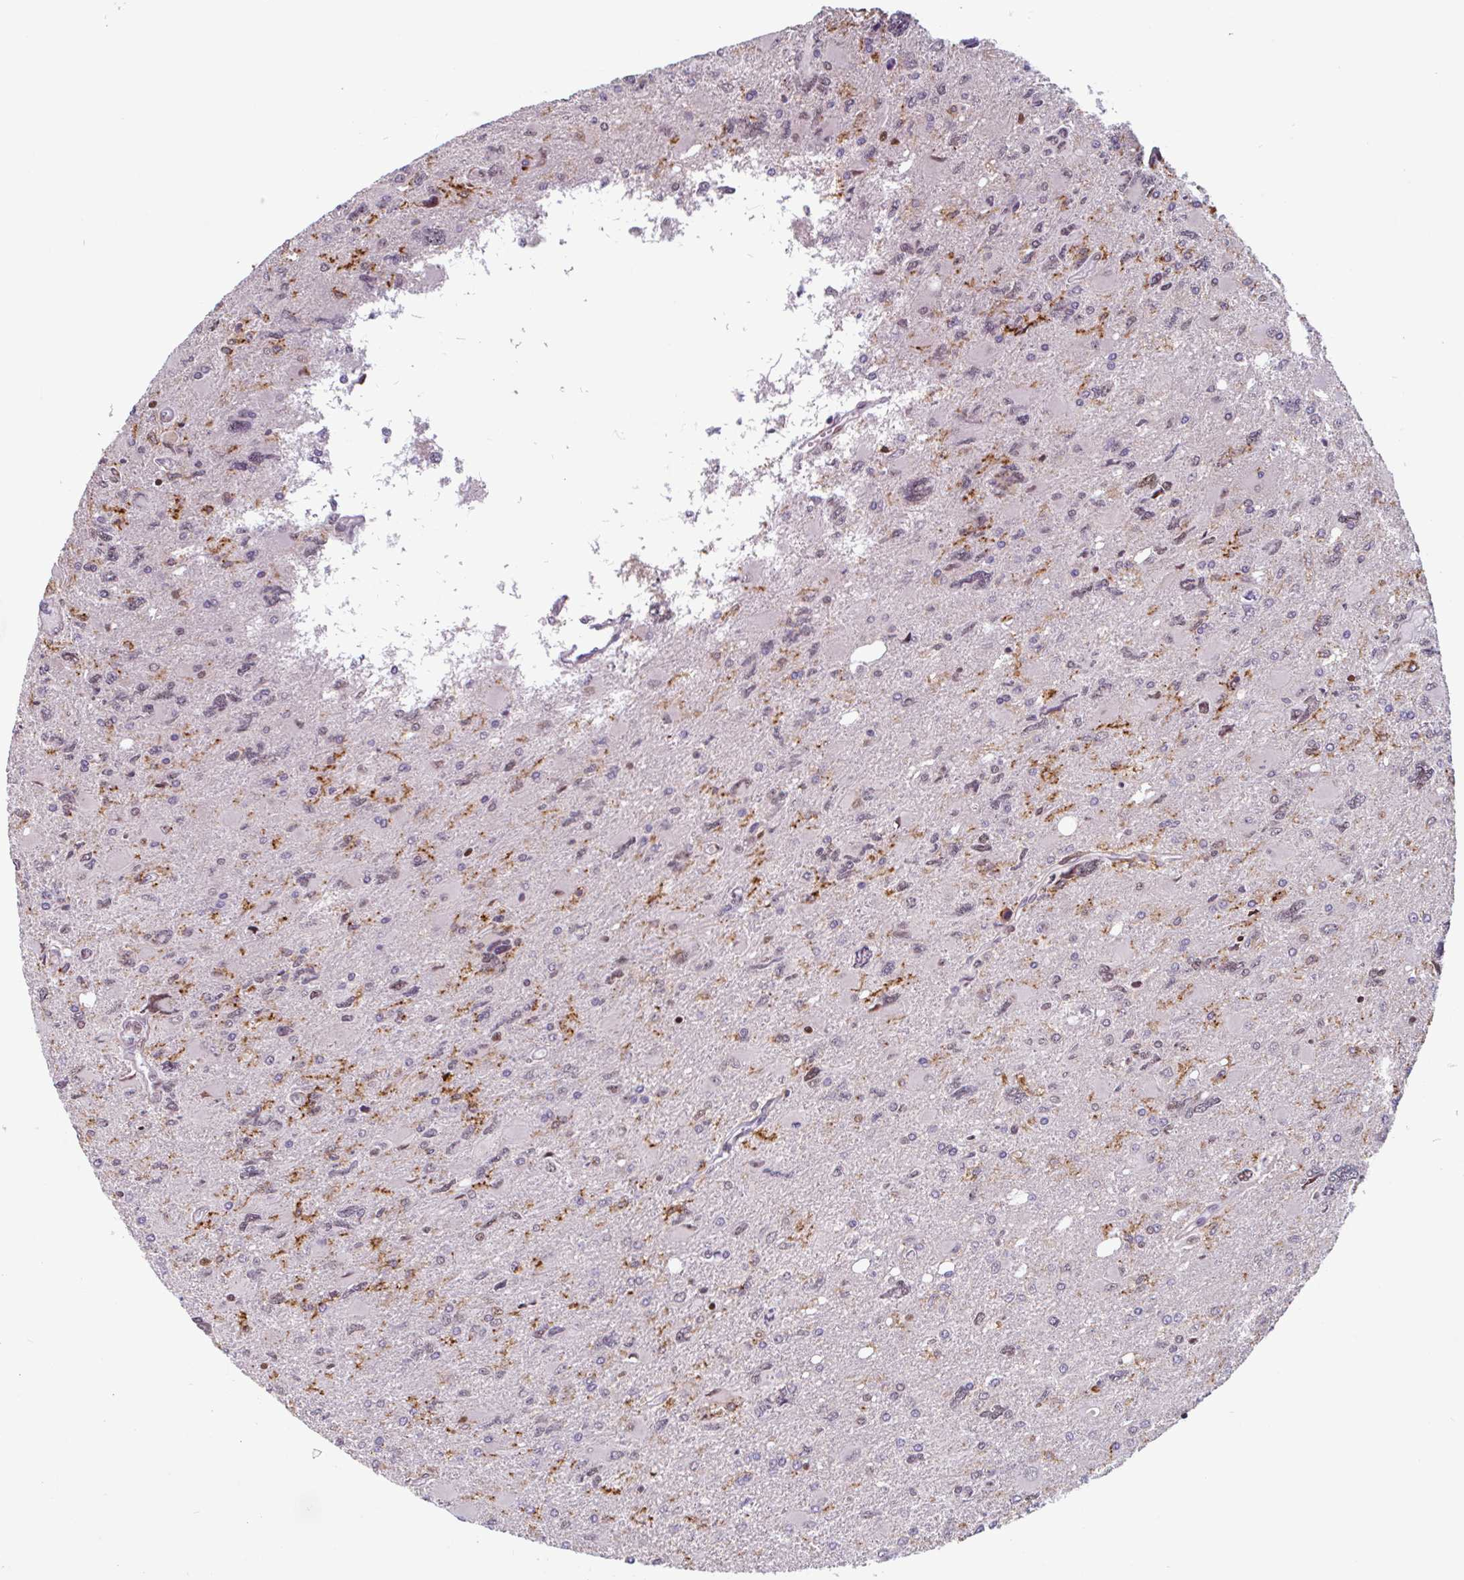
{"staining": {"intensity": "moderate", "quantity": ">75%", "location": "cytoplasmic/membranous,nuclear"}, "tissue": "glioma", "cell_type": "Tumor cells", "image_type": "cancer", "snomed": [{"axis": "morphology", "description": "Glioma, malignant, High grade"}, {"axis": "topography", "description": "Brain"}], "caption": "There is medium levels of moderate cytoplasmic/membranous and nuclear staining in tumor cells of glioma, as demonstrated by immunohistochemical staining (brown color).", "gene": "TMEM119", "patient": {"sex": "male", "age": 67}}